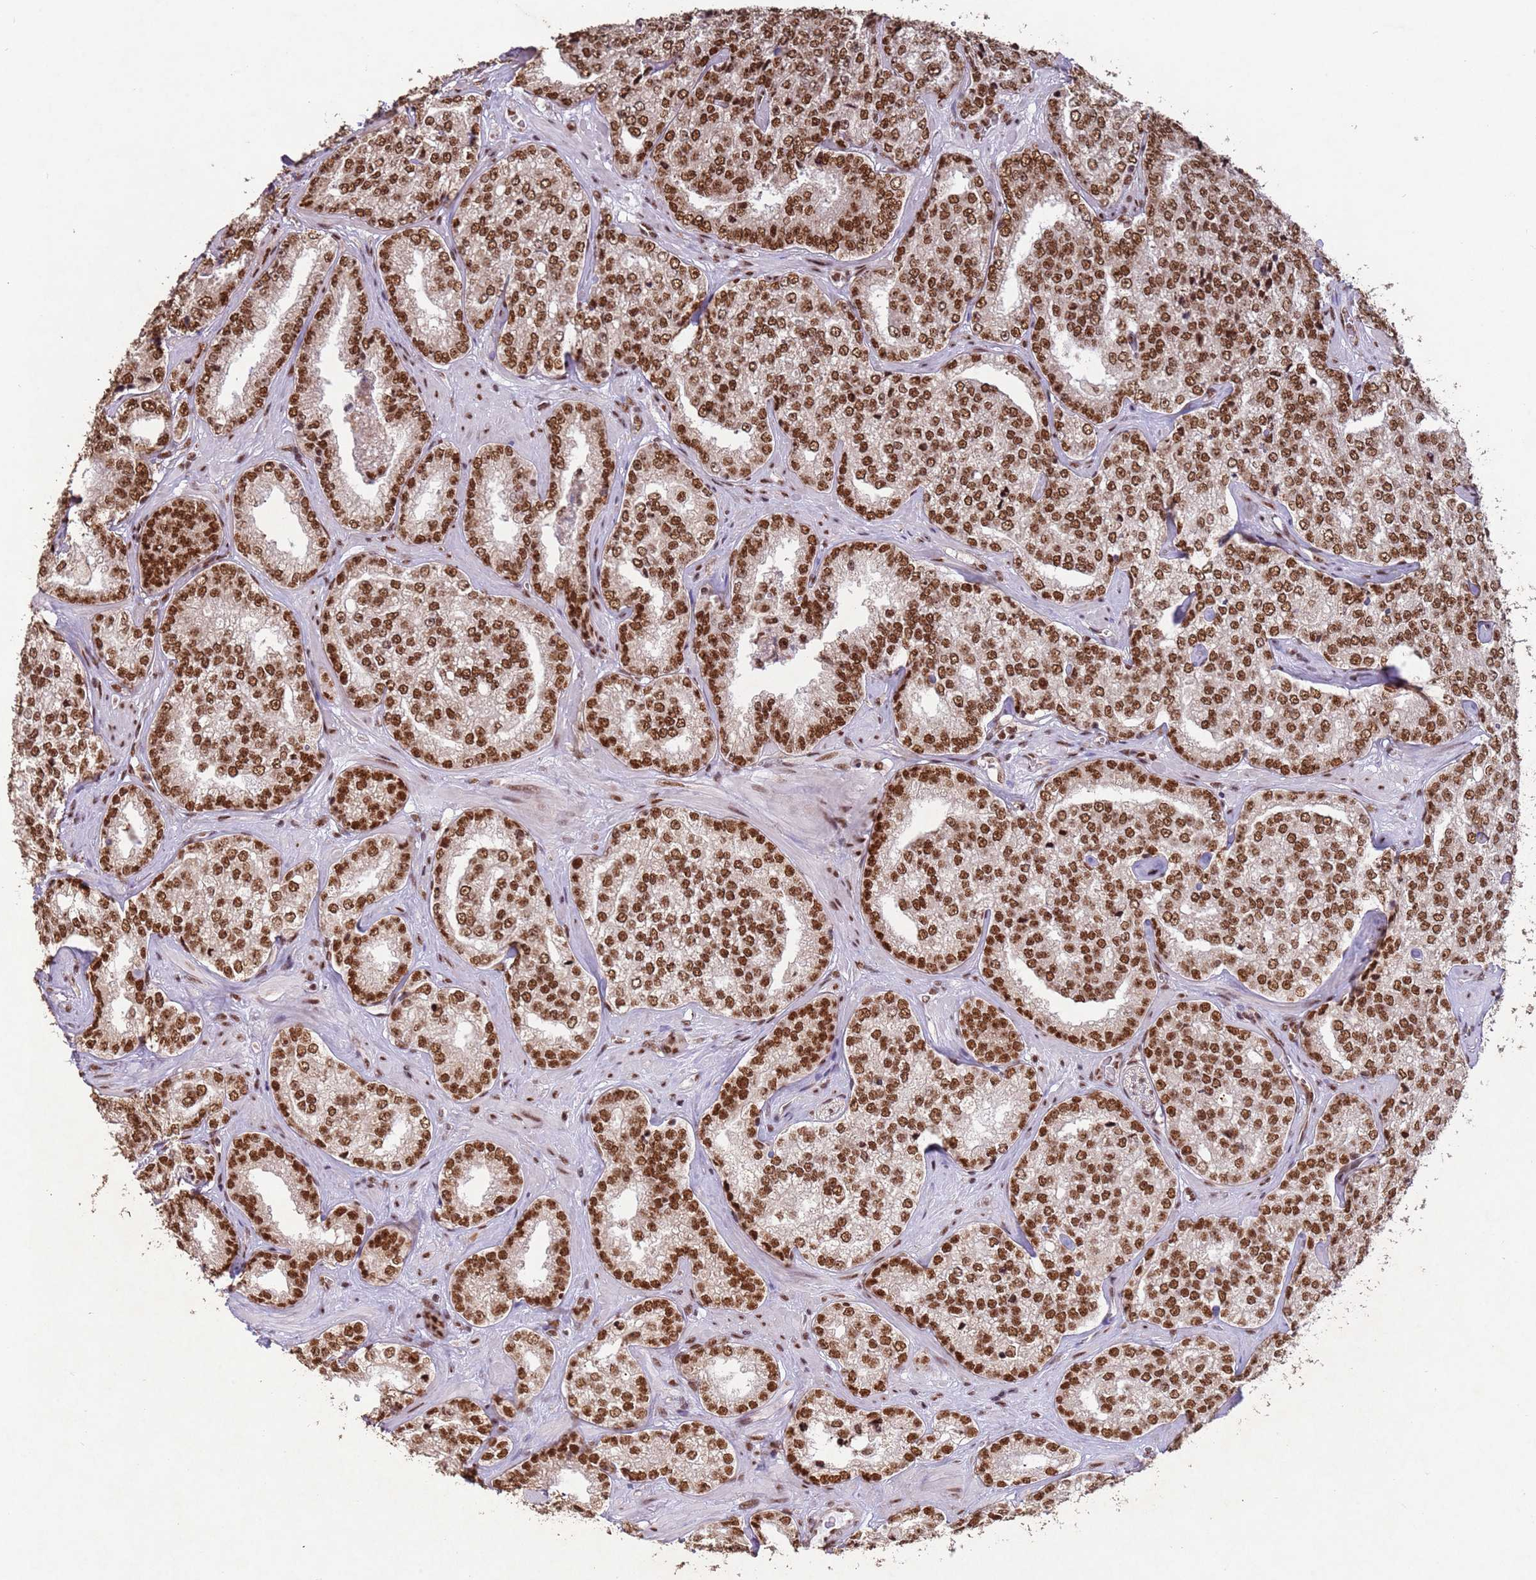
{"staining": {"intensity": "strong", "quantity": ">75%", "location": "nuclear"}, "tissue": "prostate cancer", "cell_type": "Tumor cells", "image_type": "cancer", "snomed": [{"axis": "morphology", "description": "Normal tissue, NOS"}, {"axis": "morphology", "description": "Adenocarcinoma, High grade"}, {"axis": "topography", "description": "Prostate"}], "caption": "A brown stain labels strong nuclear expression of a protein in prostate adenocarcinoma (high-grade) tumor cells. Nuclei are stained in blue.", "gene": "ESF1", "patient": {"sex": "male", "age": 83}}